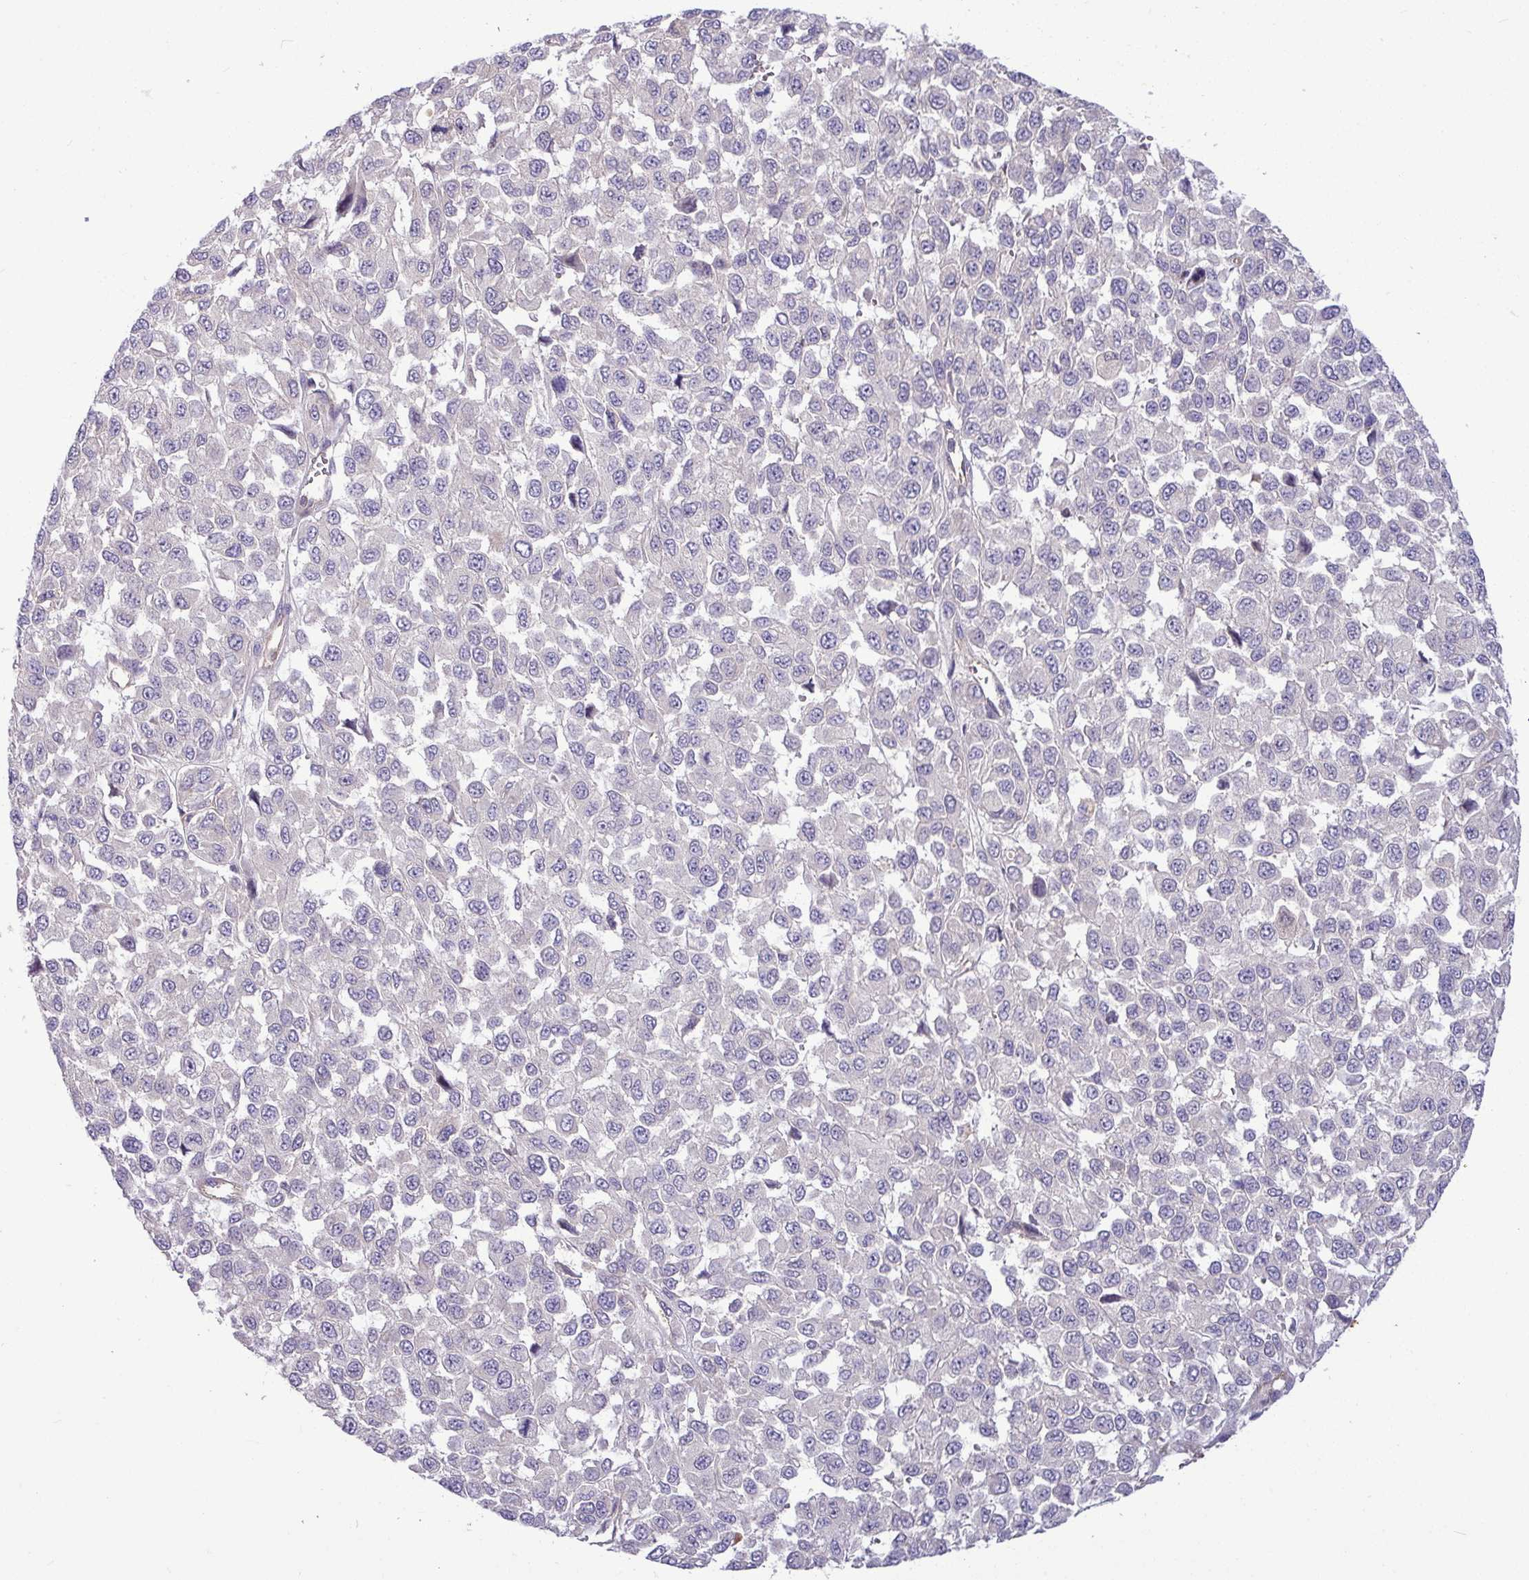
{"staining": {"intensity": "negative", "quantity": "none", "location": "none"}, "tissue": "melanoma", "cell_type": "Tumor cells", "image_type": "cancer", "snomed": [{"axis": "morphology", "description": "Malignant melanoma, NOS"}, {"axis": "topography", "description": "Skin"}], "caption": "High power microscopy micrograph of an immunohistochemistry (IHC) micrograph of malignant melanoma, revealing no significant staining in tumor cells. (DAB (3,3'-diaminobenzidine) immunohistochemistry (IHC), high magnification).", "gene": "B4GALNT4", "patient": {"sex": "male", "age": 62}}